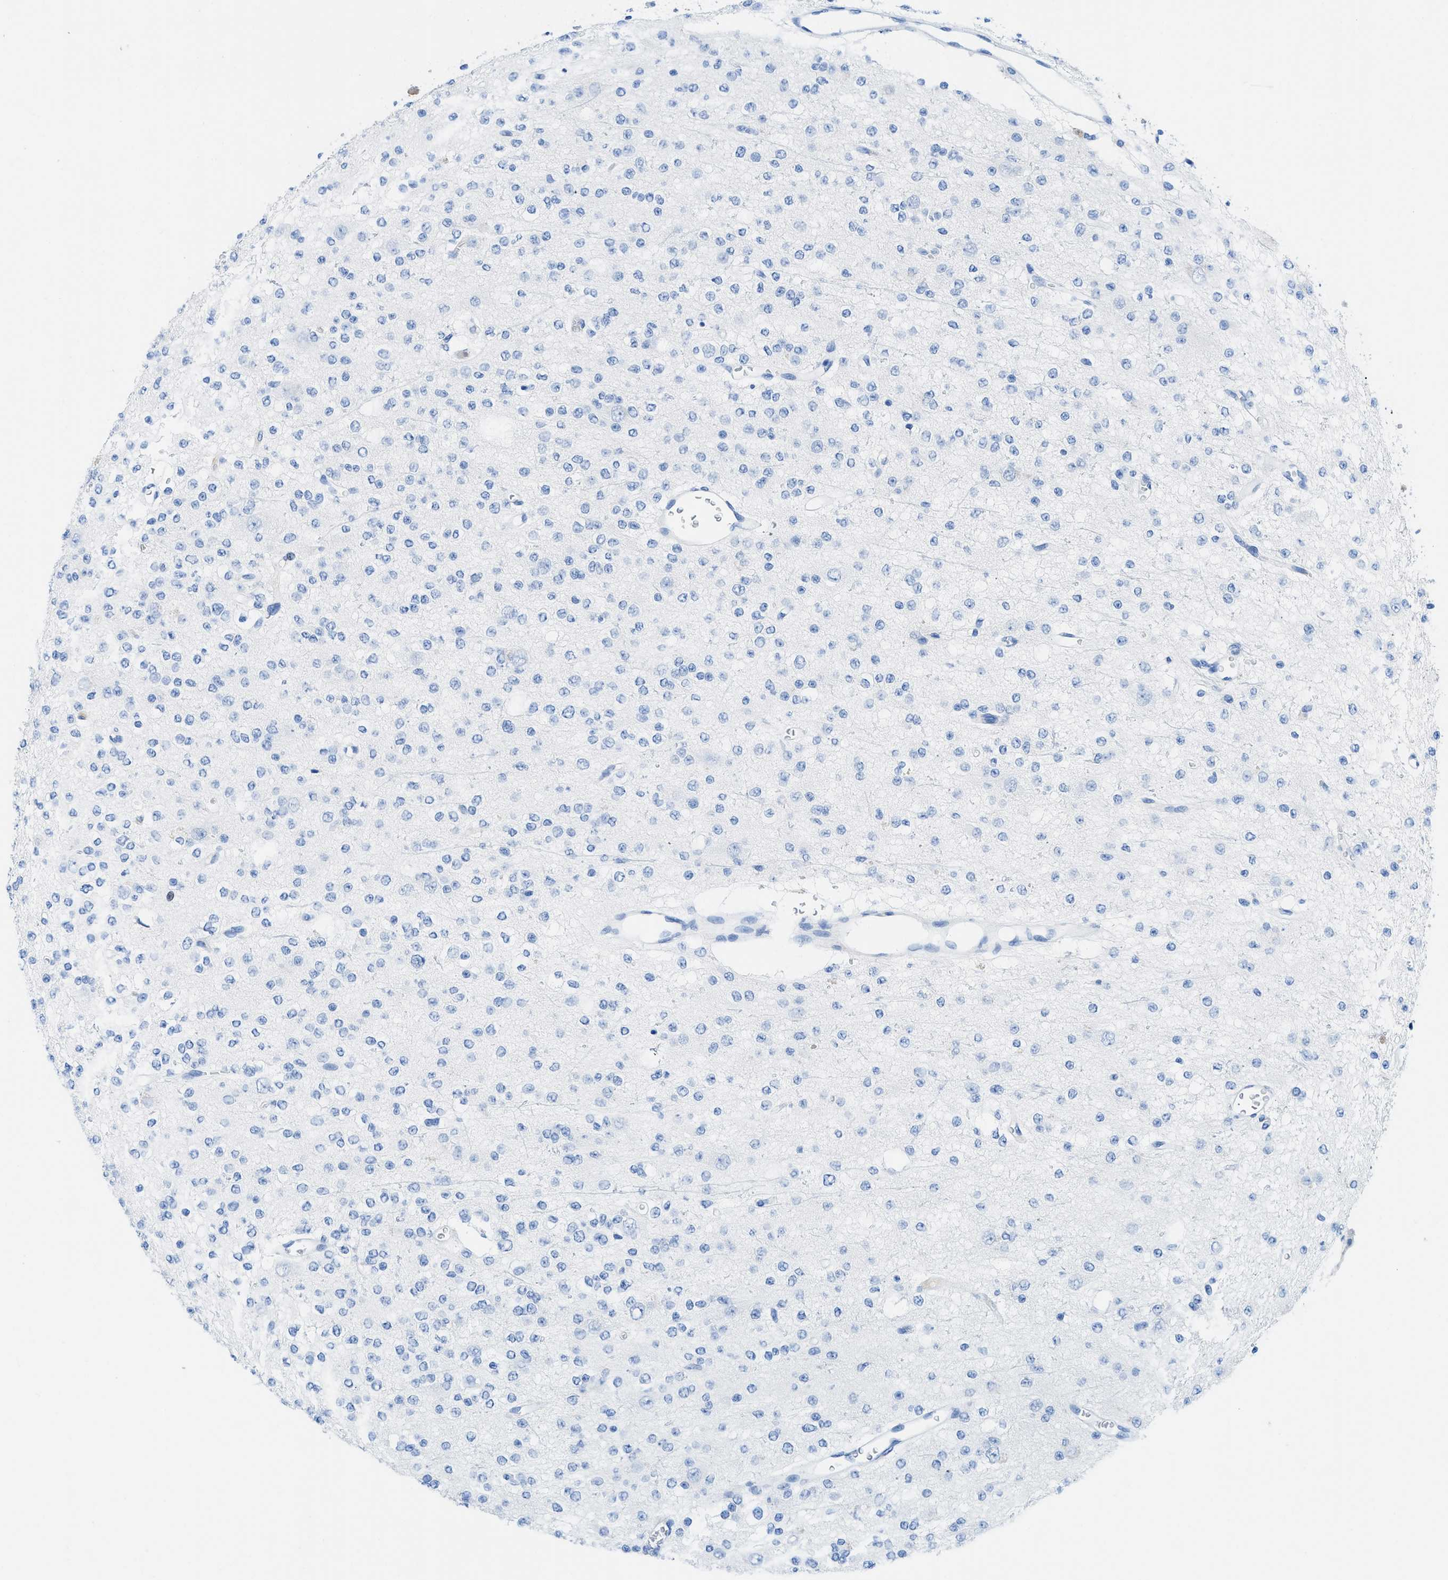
{"staining": {"intensity": "negative", "quantity": "none", "location": "none"}, "tissue": "glioma", "cell_type": "Tumor cells", "image_type": "cancer", "snomed": [{"axis": "morphology", "description": "Glioma, malignant, Low grade"}, {"axis": "topography", "description": "Brain"}], "caption": "Glioma stained for a protein using IHC displays no positivity tumor cells.", "gene": "COL3A1", "patient": {"sex": "male", "age": 38}}